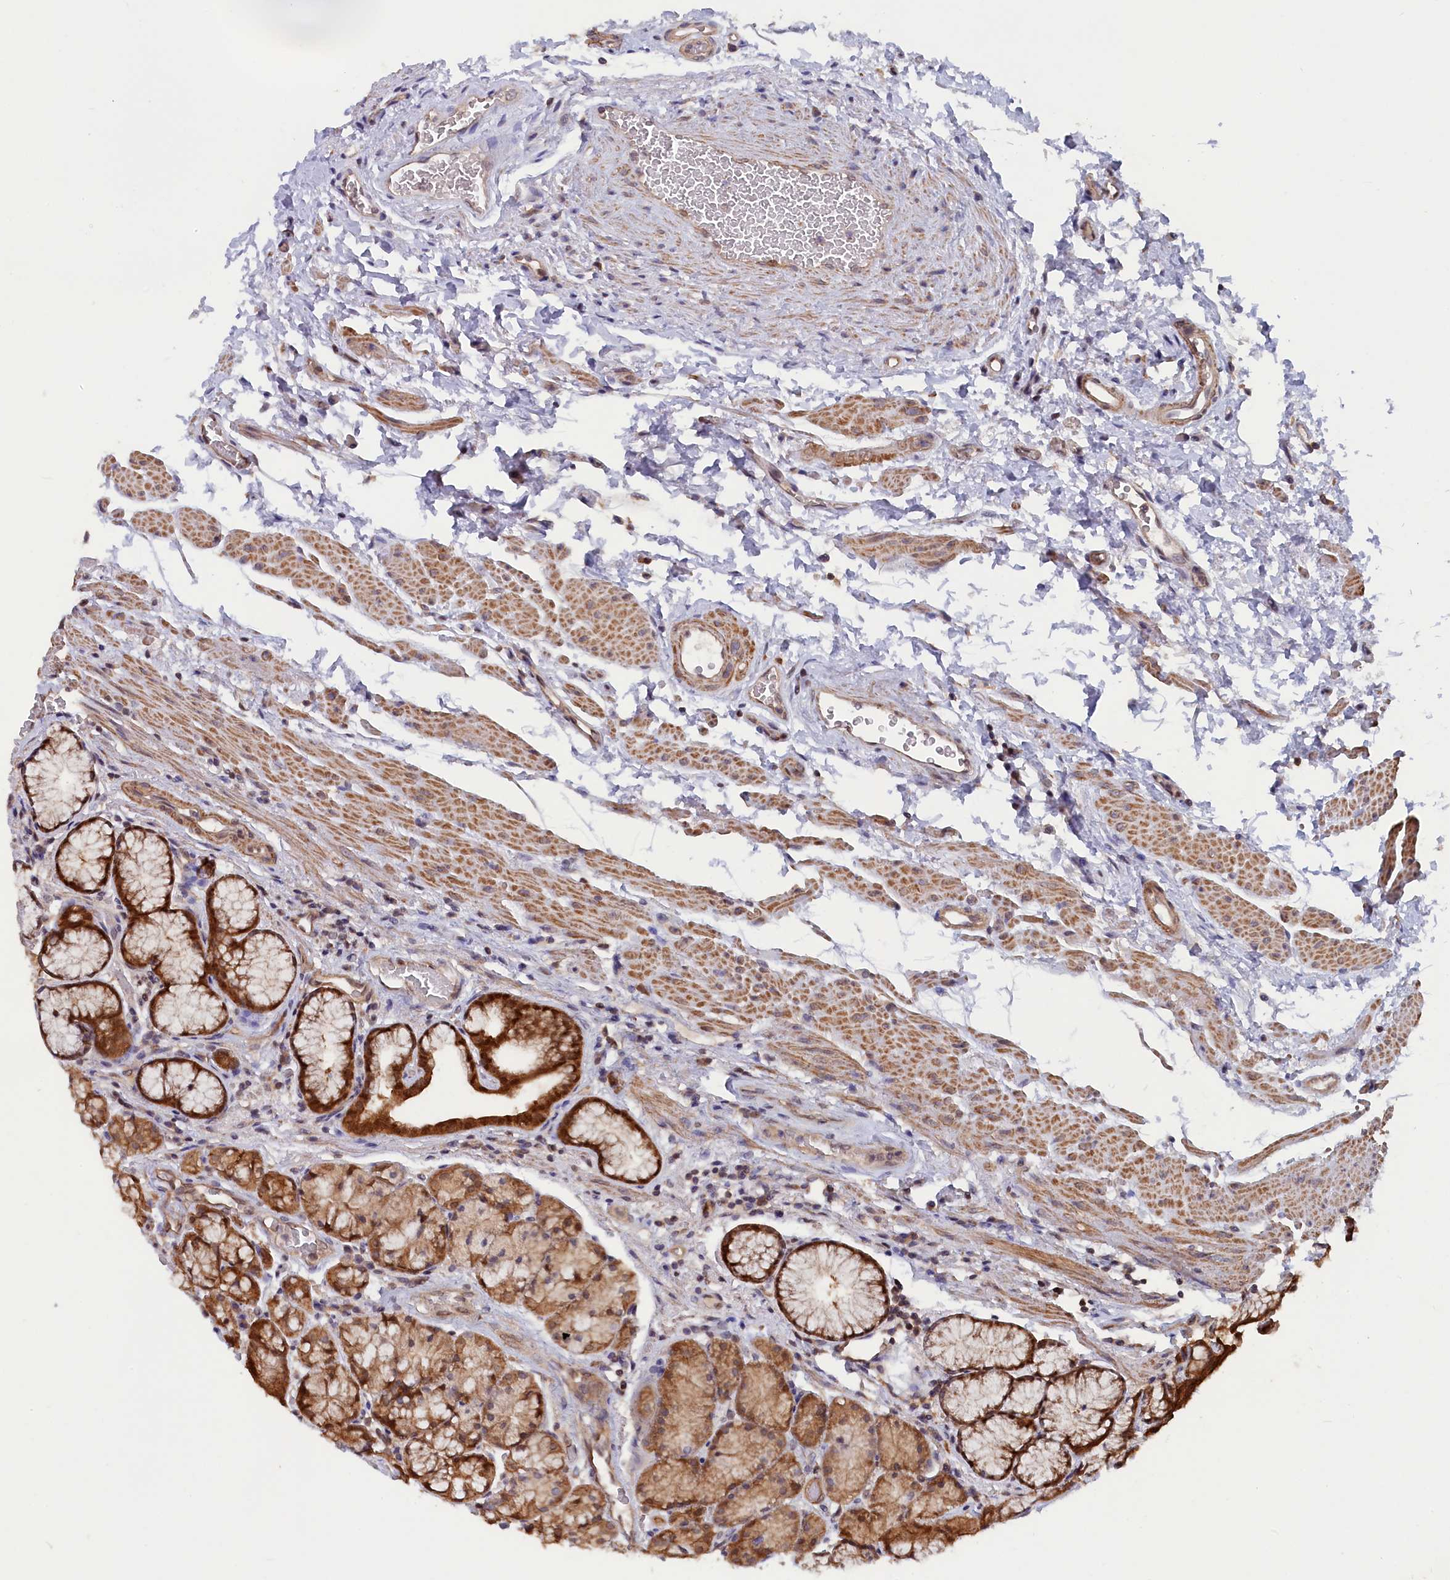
{"staining": {"intensity": "strong", "quantity": "25%-75%", "location": "cytoplasmic/membranous,nuclear"}, "tissue": "stomach", "cell_type": "Glandular cells", "image_type": "normal", "snomed": [{"axis": "morphology", "description": "Normal tissue, NOS"}, {"axis": "topography", "description": "Stomach"}], "caption": "A high amount of strong cytoplasmic/membranous,nuclear staining is appreciated in approximately 25%-75% of glandular cells in normal stomach.", "gene": "JPT2", "patient": {"sex": "male", "age": 63}}